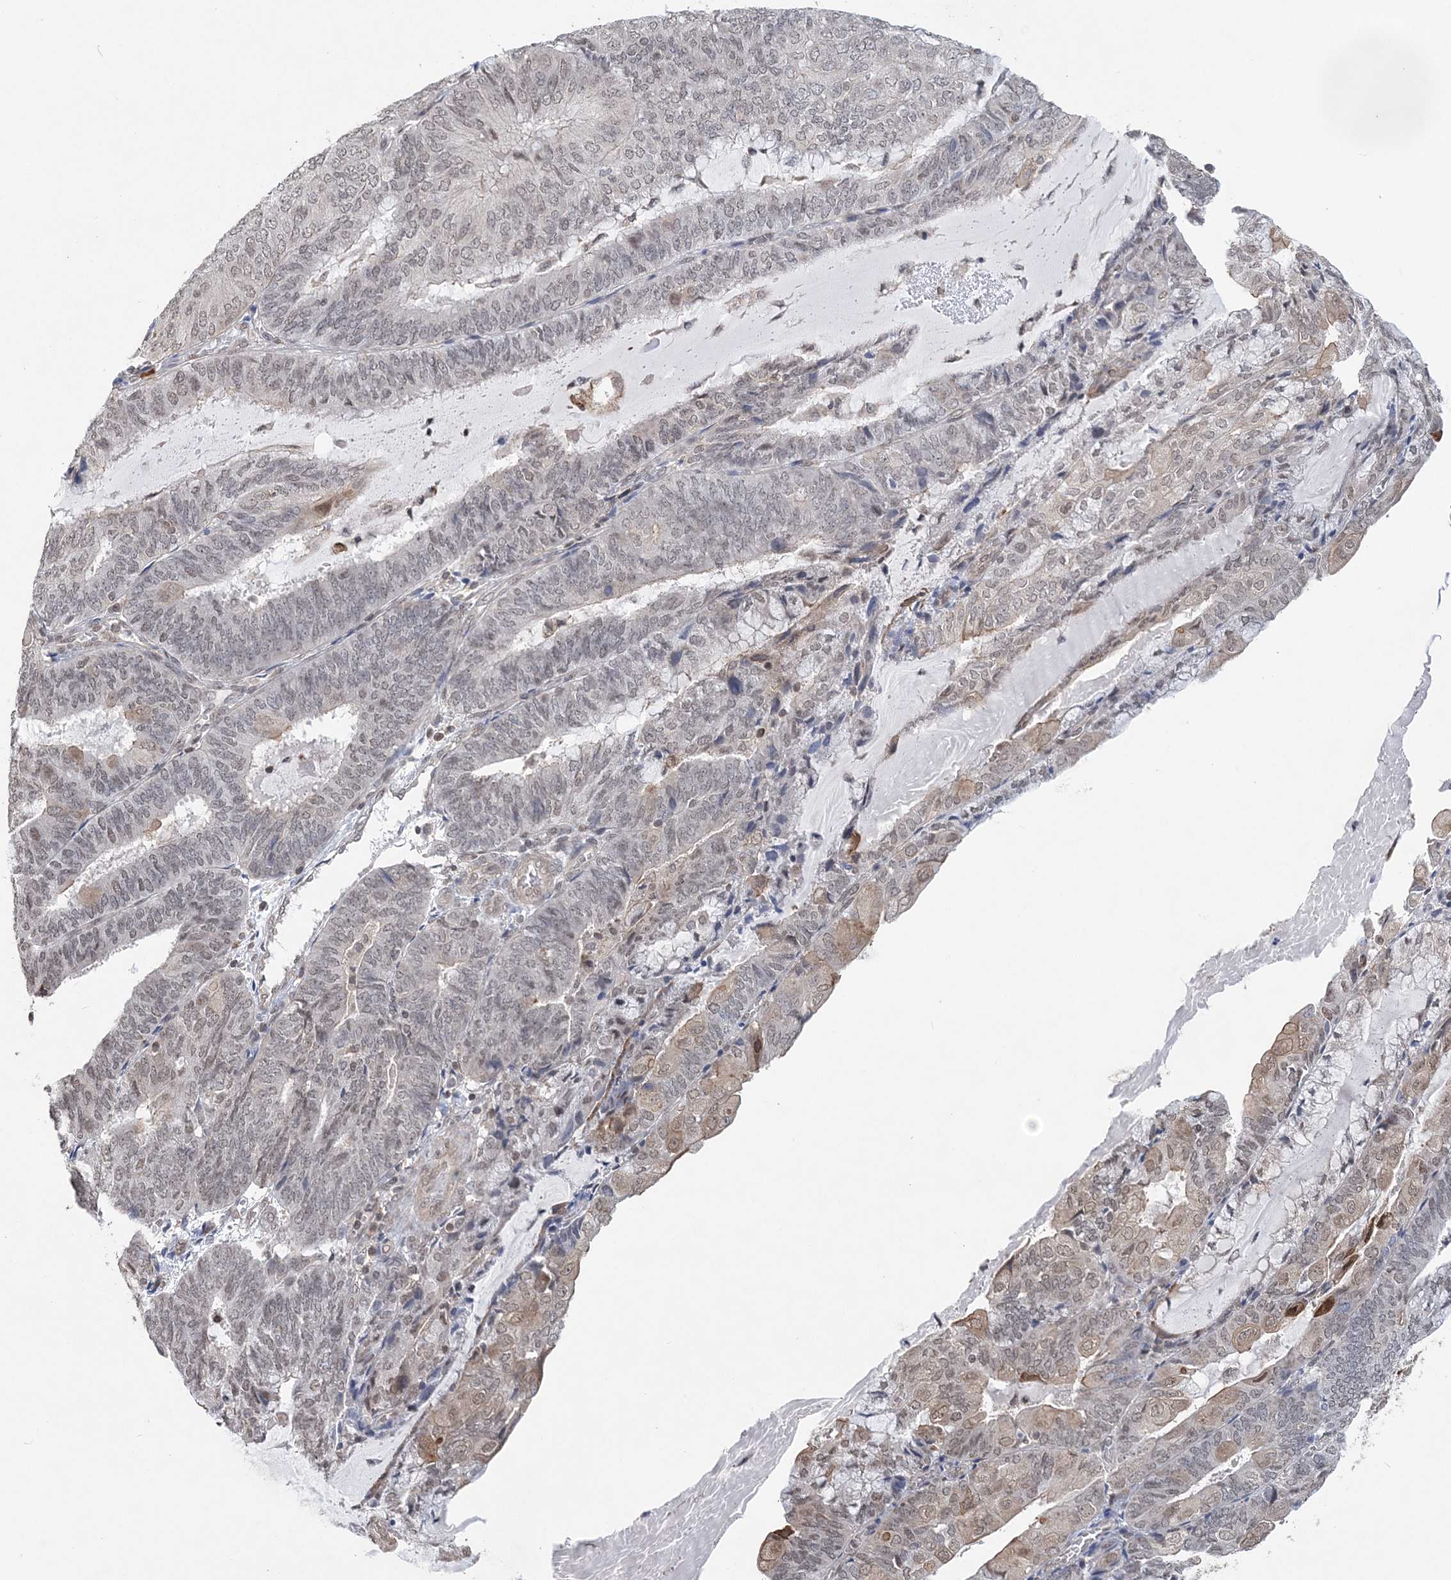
{"staining": {"intensity": "weak", "quantity": "25%-75%", "location": "cytoplasmic/membranous,nuclear"}, "tissue": "endometrial cancer", "cell_type": "Tumor cells", "image_type": "cancer", "snomed": [{"axis": "morphology", "description": "Adenocarcinoma, NOS"}, {"axis": "topography", "description": "Endometrium"}], "caption": "Immunohistochemistry (IHC) micrograph of neoplastic tissue: human endometrial adenocarcinoma stained using immunohistochemistry (IHC) reveals low levels of weak protein expression localized specifically in the cytoplasmic/membranous and nuclear of tumor cells, appearing as a cytoplasmic/membranous and nuclear brown color.", "gene": "CCDC152", "patient": {"sex": "female", "age": 81}}